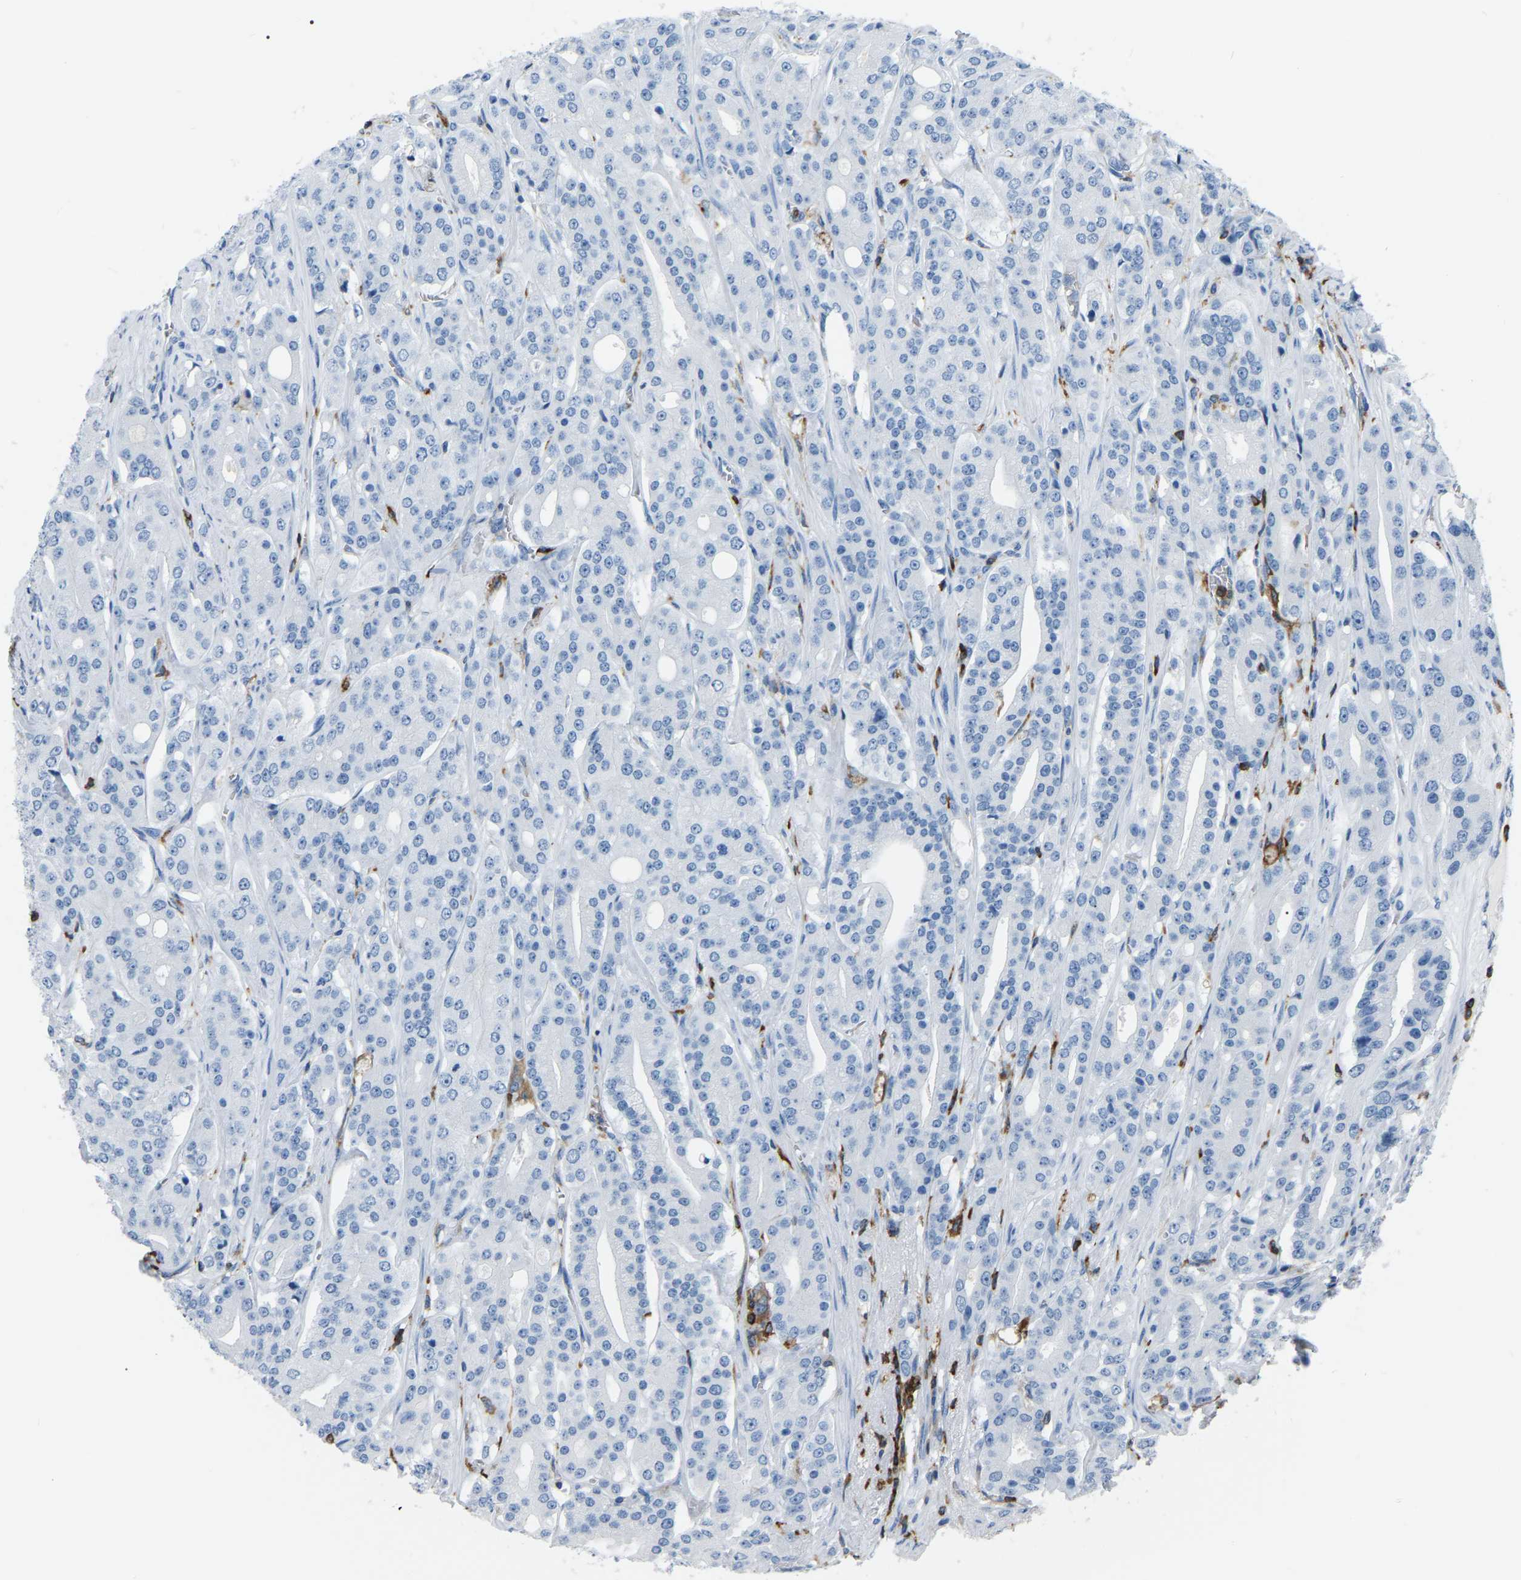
{"staining": {"intensity": "negative", "quantity": "none", "location": "none"}, "tissue": "prostate cancer", "cell_type": "Tumor cells", "image_type": "cancer", "snomed": [{"axis": "morphology", "description": "Adenocarcinoma, High grade"}, {"axis": "topography", "description": "Prostate"}], "caption": "Histopathology image shows no protein staining in tumor cells of high-grade adenocarcinoma (prostate) tissue. The staining is performed using DAB brown chromogen with nuclei counter-stained in using hematoxylin.", "gene": "ARHGAP45", "patient": {"sex": "male", "age": 71}}